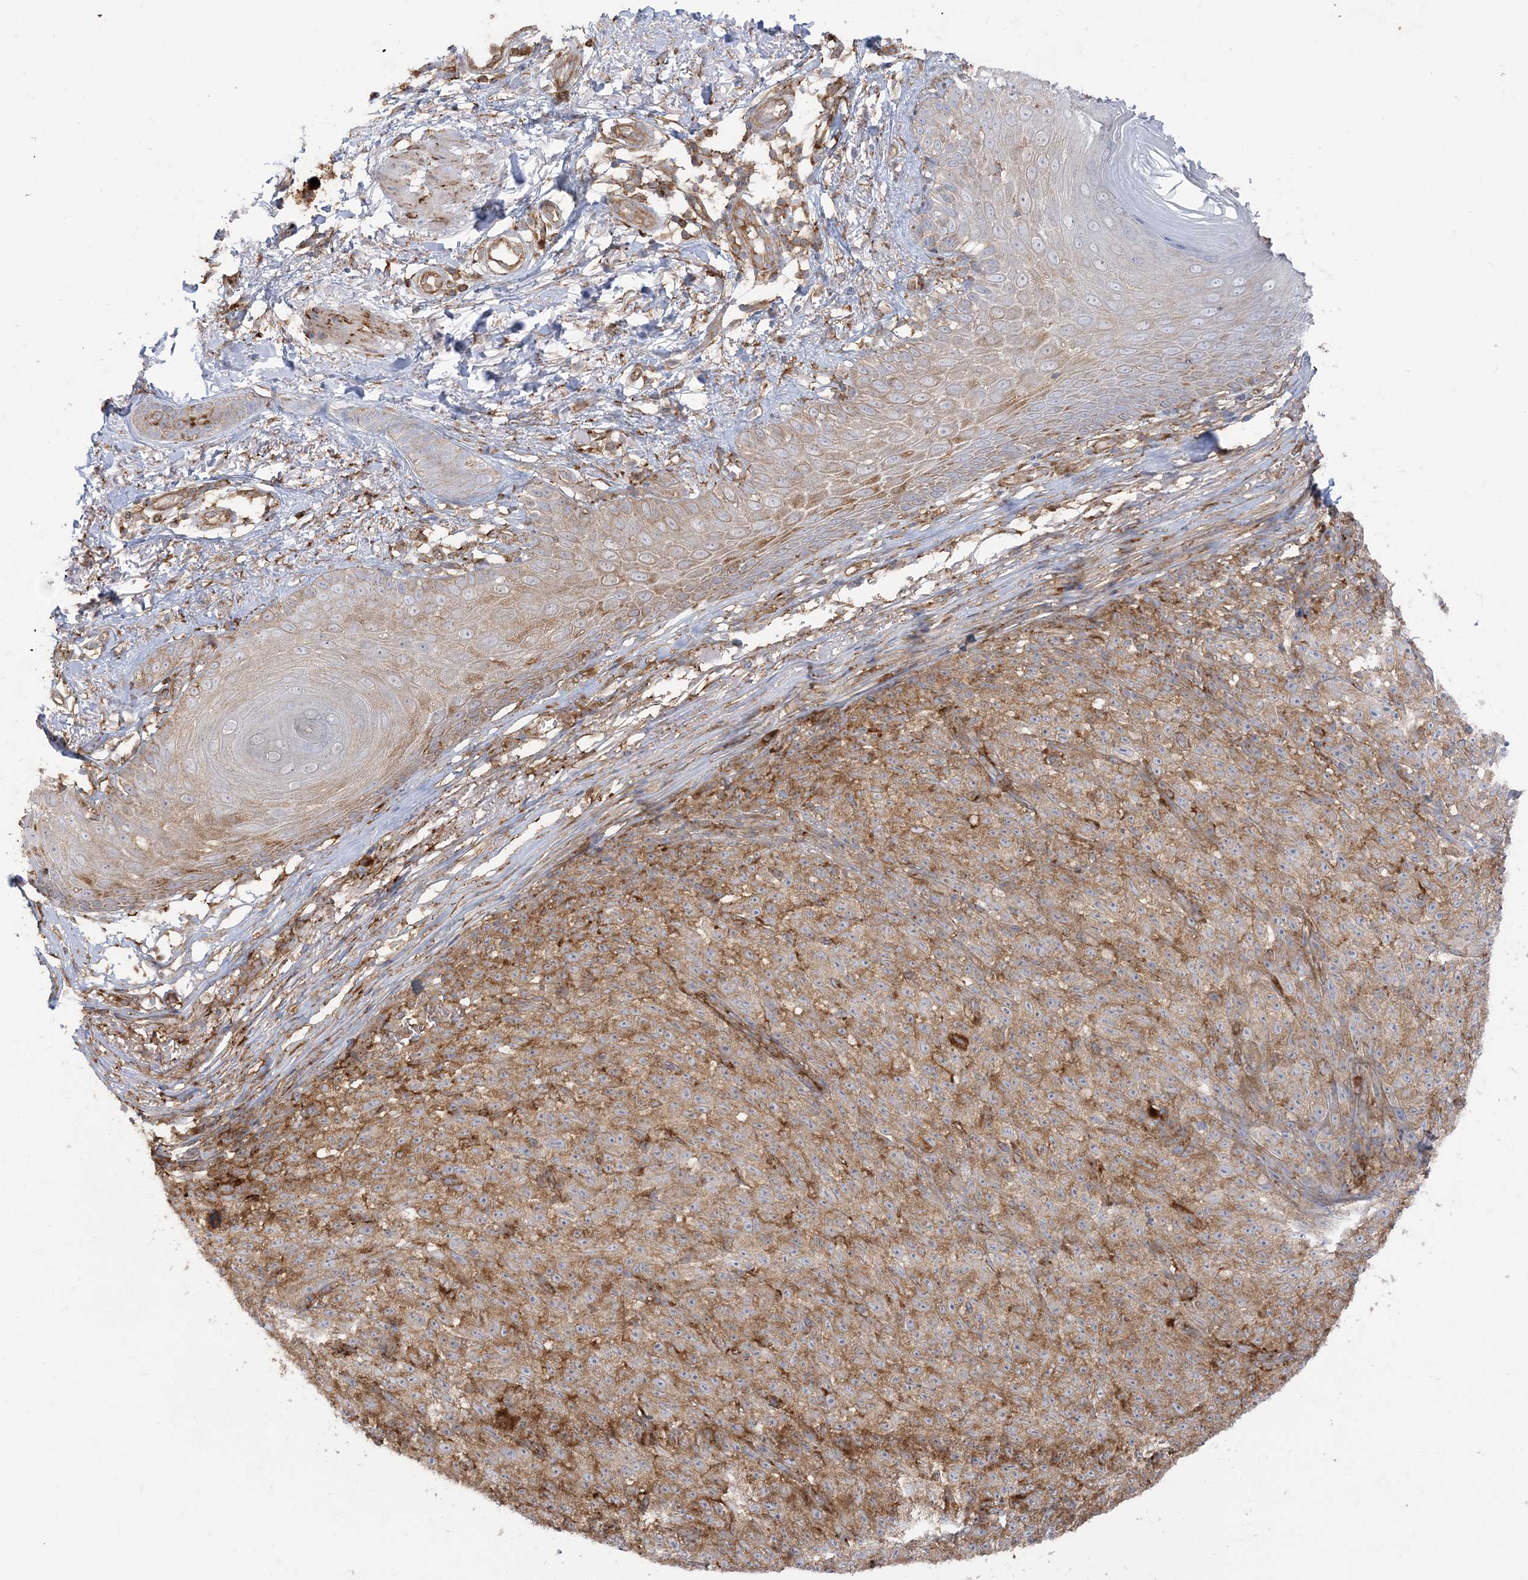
{"staining": {"intensity": "moderate", "quantity": ">75%", "location": "cytoplasmic/membranous"}, "tissue": "melanoma", "cell_type": "Tumor cells", "image_type": "cancer", "snomed": [{"axis": "morphology", "description": "Malignant melanoma, NOS"}, {"axis": "topography", "description": "Skin"}], "caption": "A brown stain labels moderate cytoplasmic/membranous staining of a protein in human melanoma tumor cells.", "gene": "DERL3", "patient": {"sex": "female", "age": 82}}